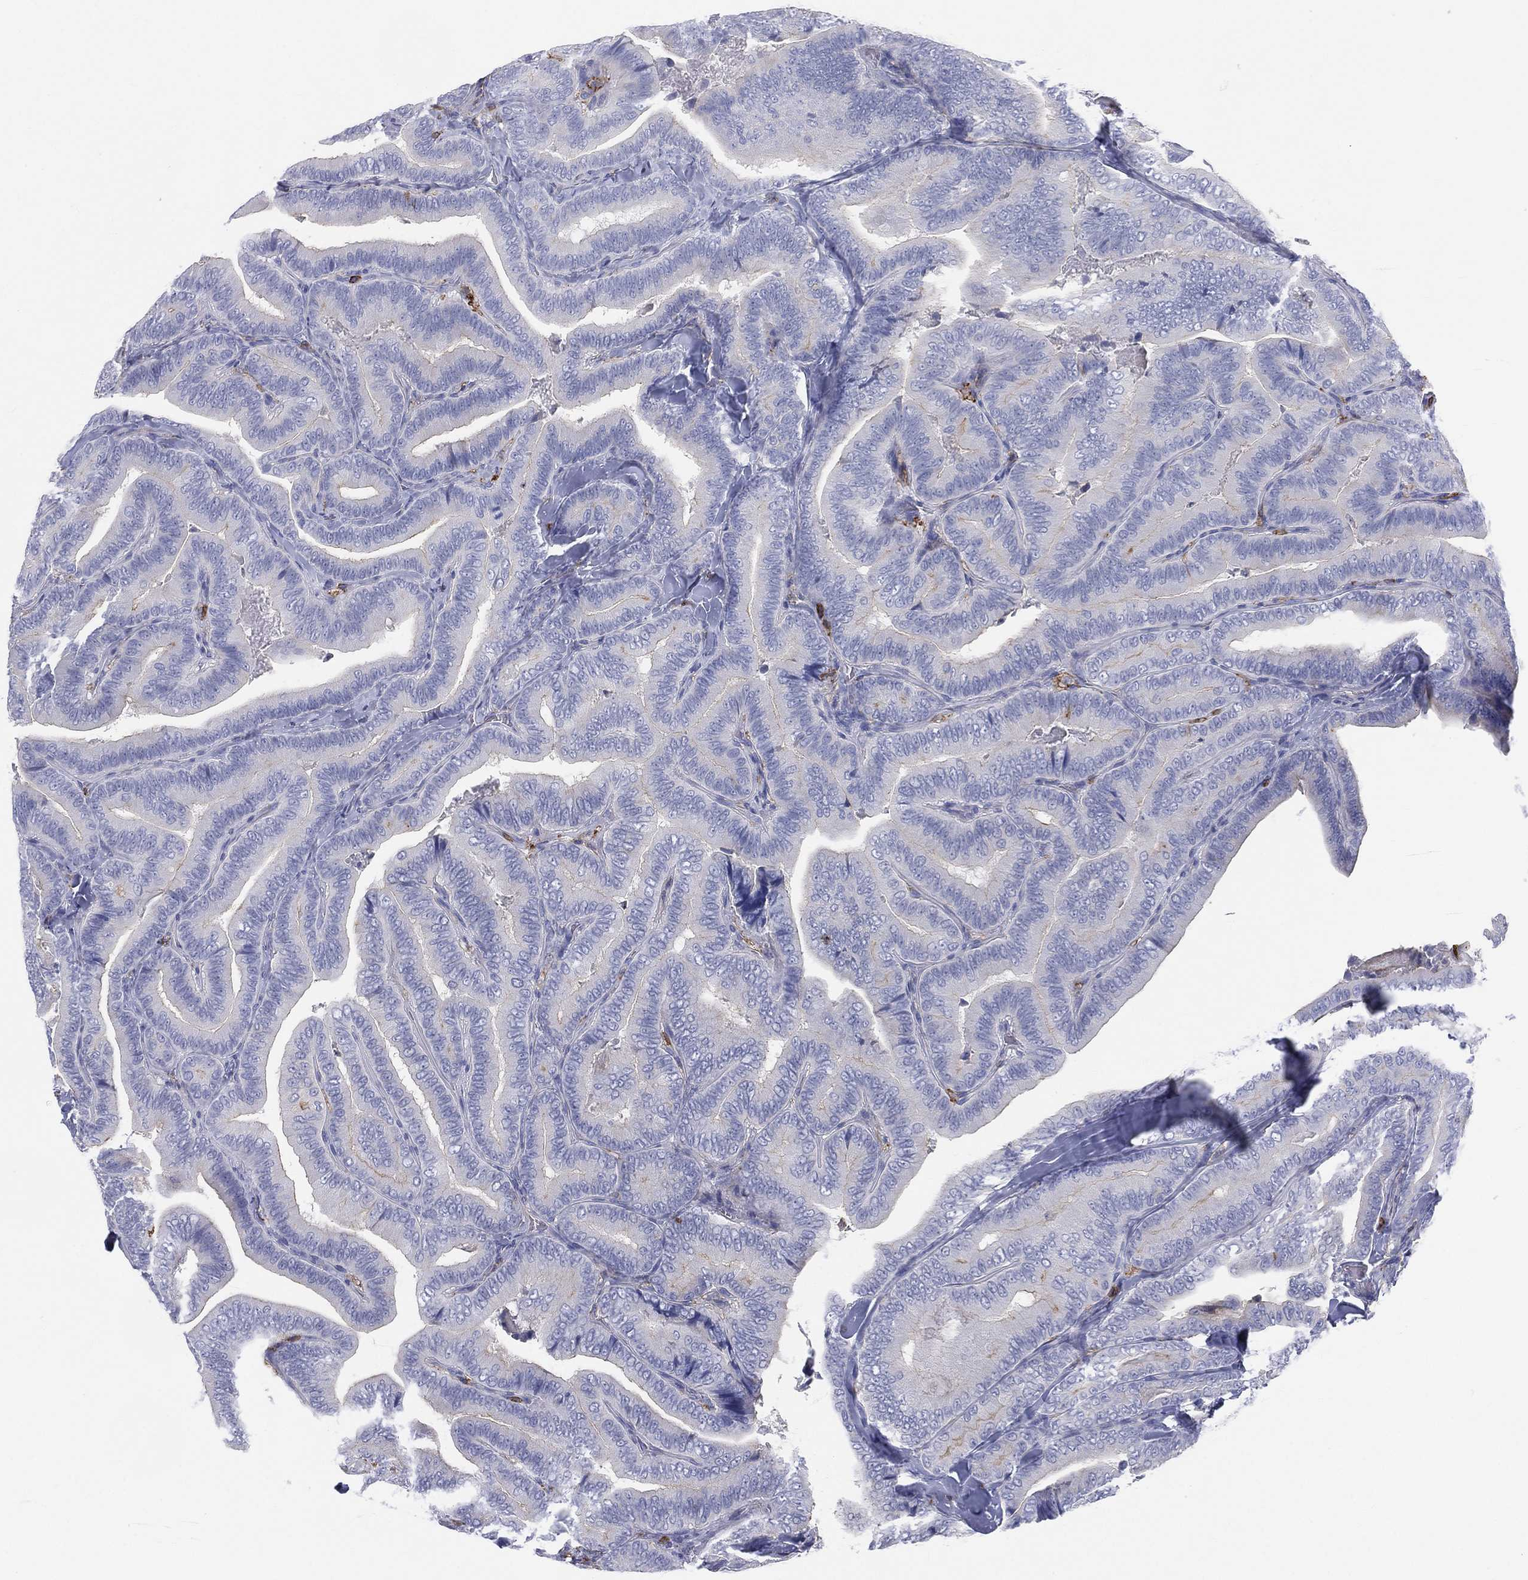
{"staining": {"intensity": "negative", "quantity": "none", "location": "none"}, "tissue": "thyroid cancer", "cell_type": "Tumor cells", "image_type": "cancer", "snomed": [{"axis": "morphology", "description": "Papillary adenocarcinoma, NOS"}, {"axis": "topography", "description": "Thyroid gland"}], "caption": "DAB (3,3'-diaminobenzidine) immunohistochemical staining of thyroid papillary adenocarcinoma displays no significant staining in tumor cells.", "gene": "SELPLG", "patient": {"sex": "male", "age": 61}}